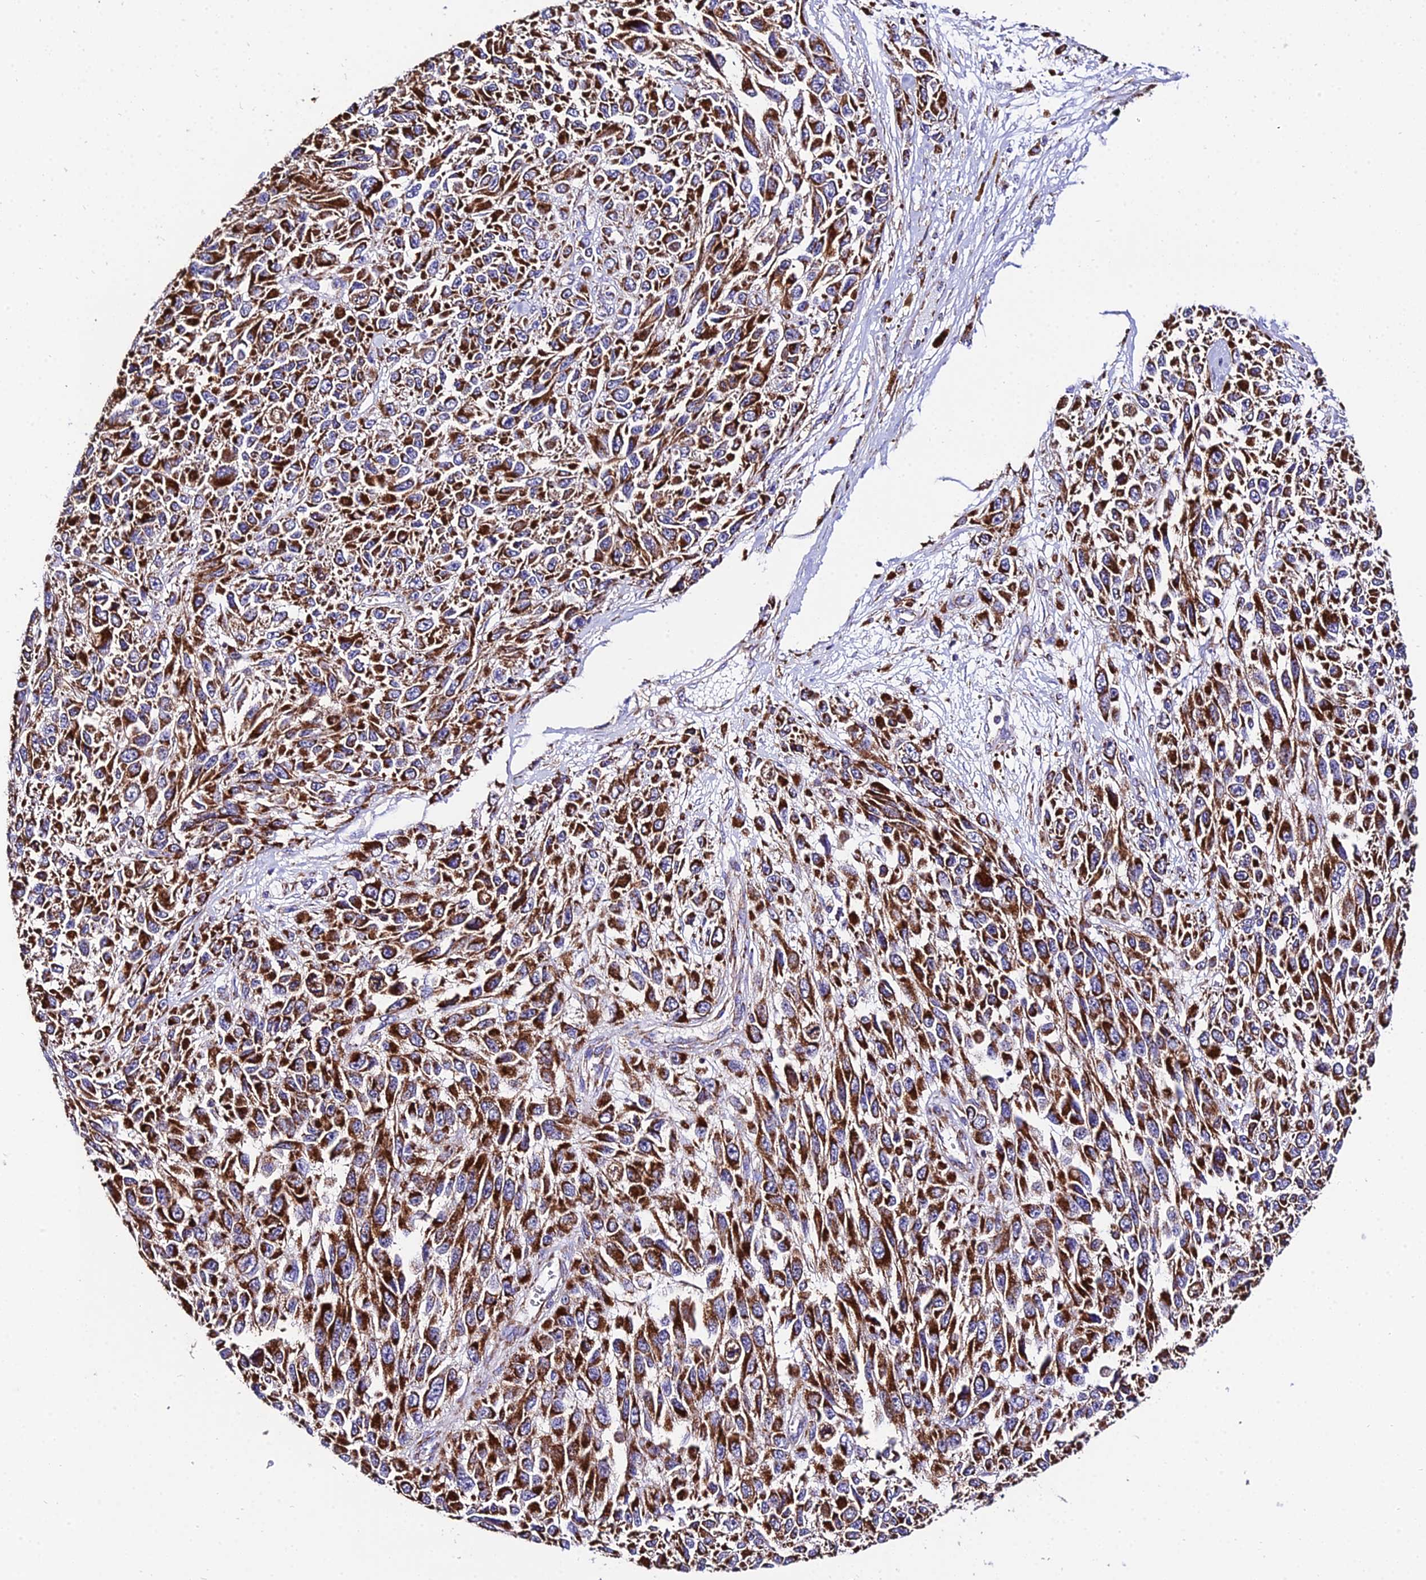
{"staining": {"intensity": "strong", "quantity": ">75%", "location": "cytoplasmic/membranous"}, "tissue": "melanoma", "cell_type": "Tumor cells", "image_type": "cancer", "snomed": [{"axis": "morphology", "description": "Malignant melanoma, NOS"}, {"axis": "topography", "description": "Skin"}], "caption": "DAB (3,3'-diaminobenzidine) immunohistochemical staining of human malignant melanoma demonstrates strong cytoplasmic/membranous protein staining in about >75% of tumor cells.", "gene": "OCIAD1", "patient": {"sex": "female", "age": 96}}